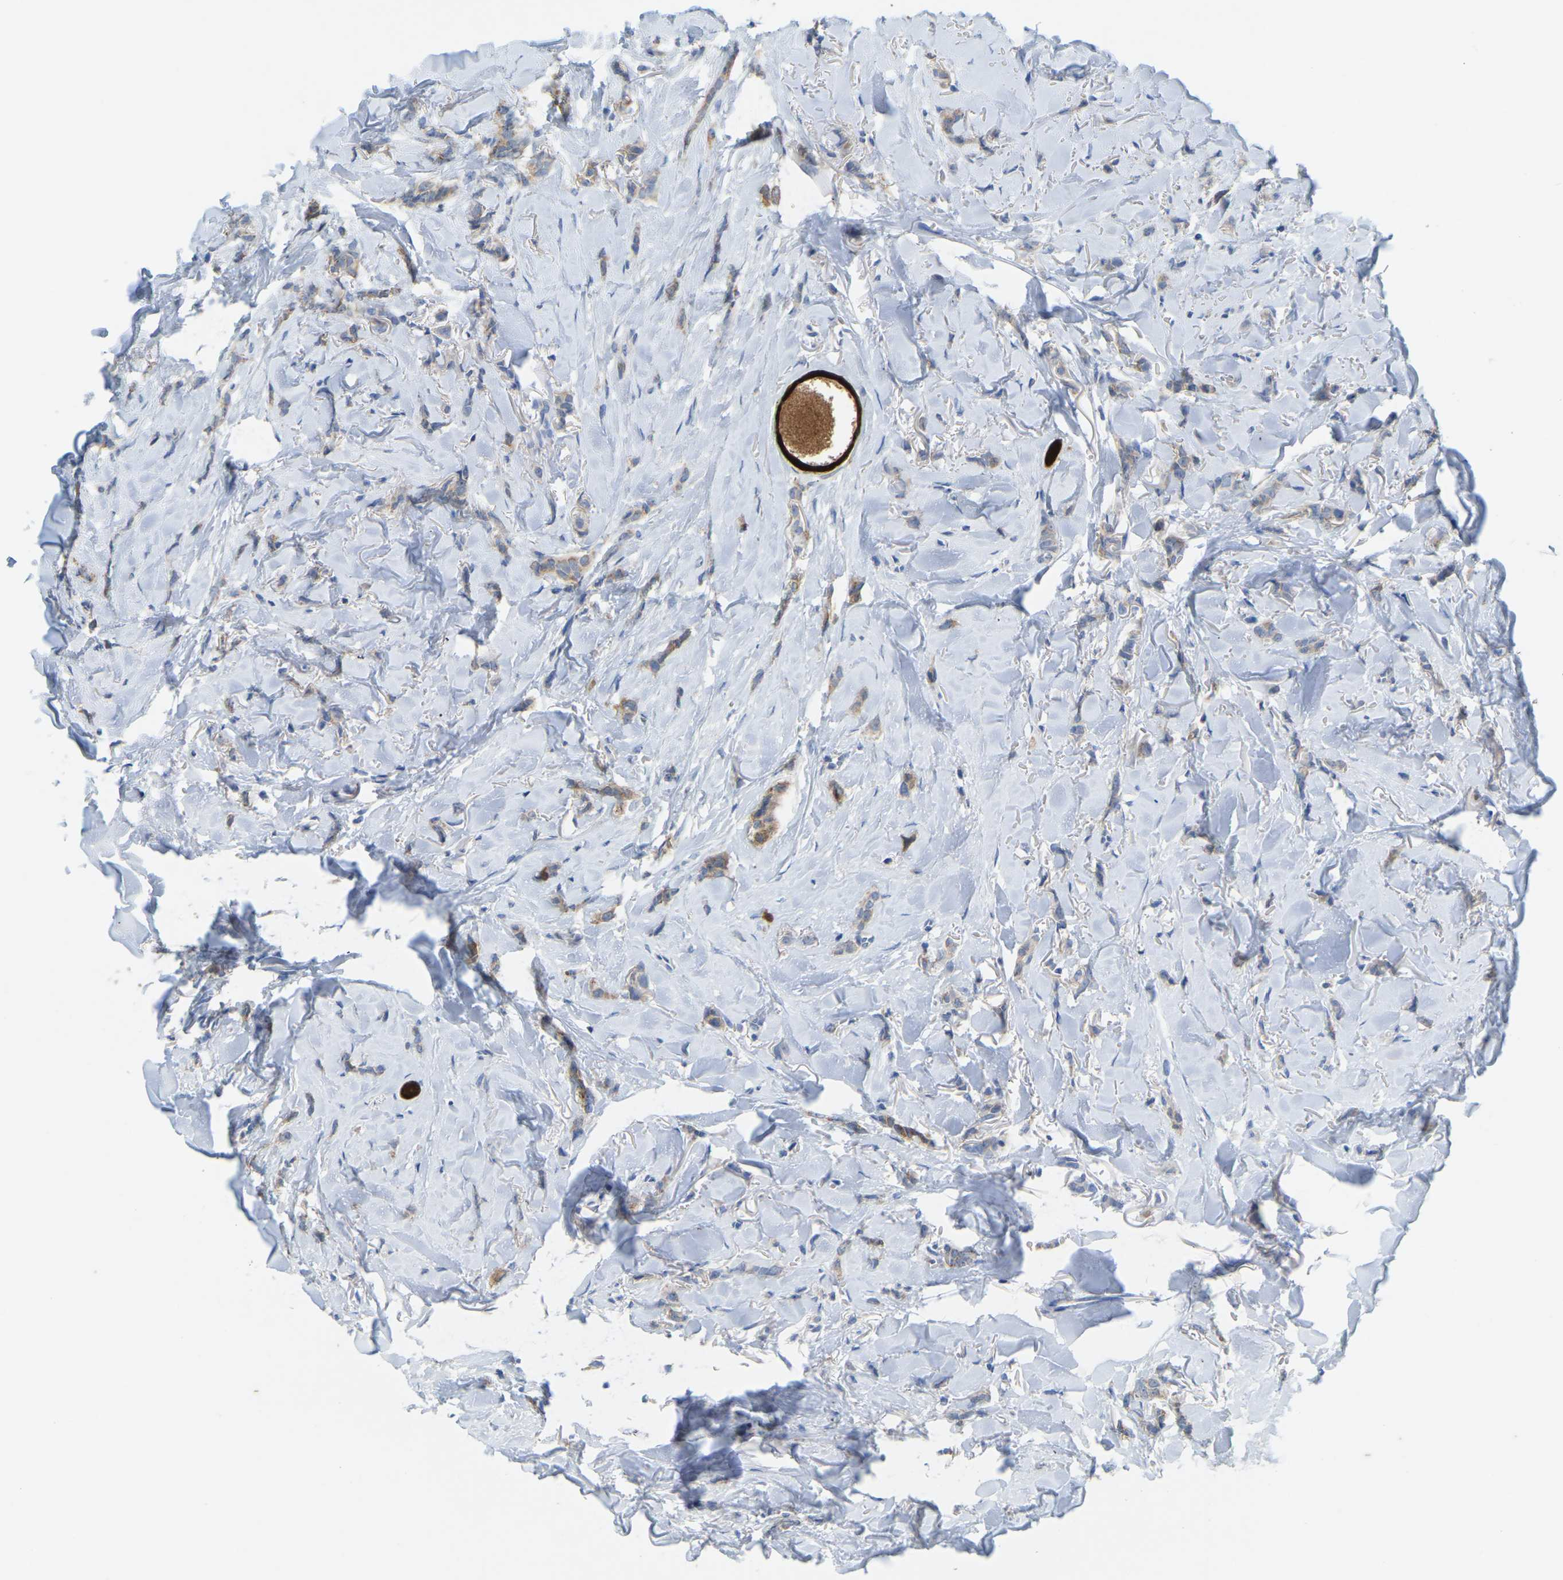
{"staining": {"intensity": "moderate", "quantity": ">75%", "location": "cytoplasmic/membranous"}, "tissue": "breast cancer", "cell_type": "Tumor cells", "image_type": "cancer", "snomed": [{"axis": "morphology", "description": "Lobular carcinoma"}, {"axis": "topography", "description": "Skin"}, {"axis": "topography", "description": "Breast"}], "caption": "The photomicrograph exhibits immunohistochemical staining of lobular carcinoma (breast). There is moderate cytoplasmic/membranous staining is identified in about >75% of tumor cells.", "gene": "SERPINB5", "patient": {"sex": "female", "age": 46}}